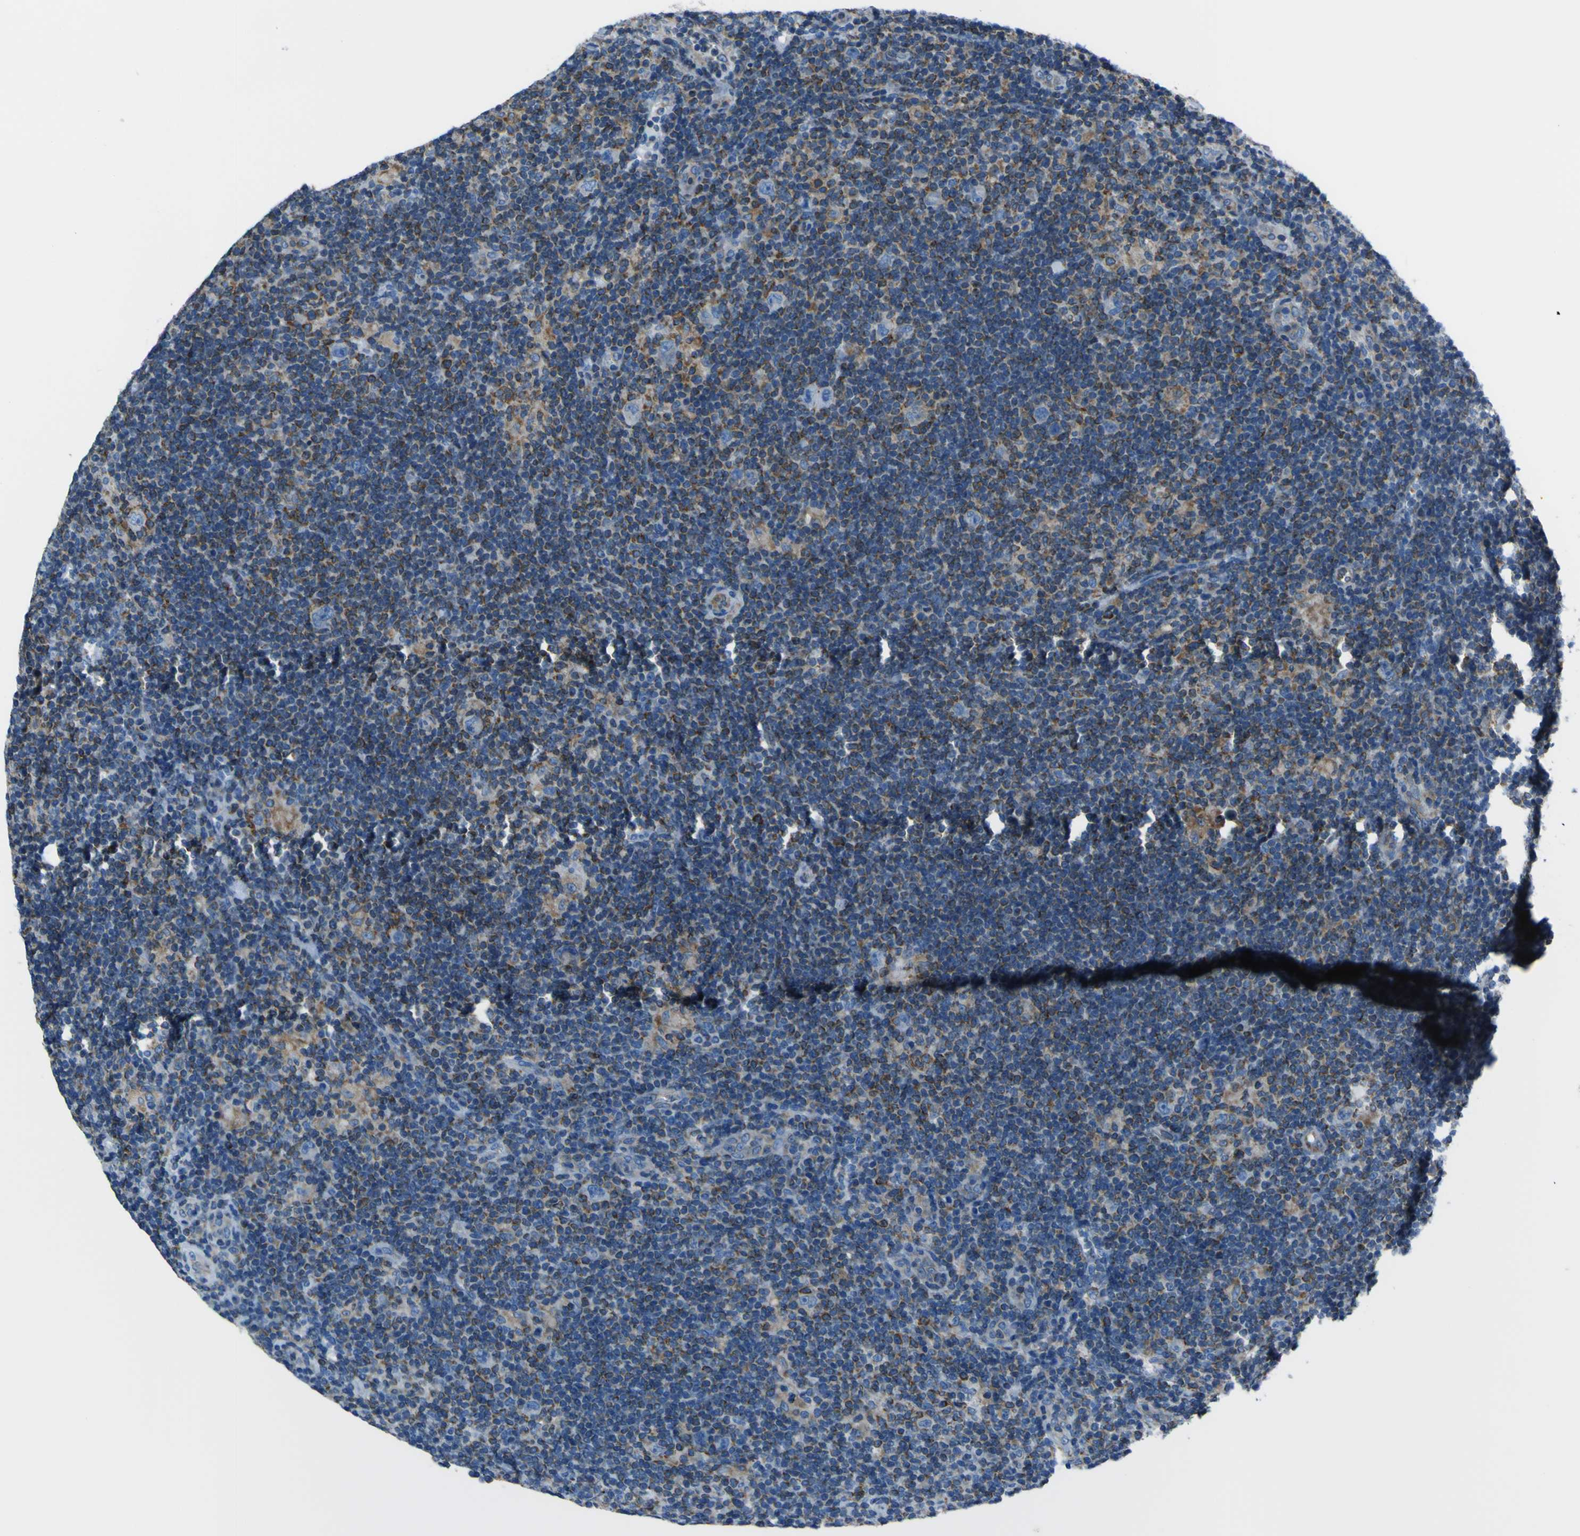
{"staining": {"intensity": "negative", "quantity": "none", "location": "none"}, "tissue": "lymphoma", "cell_type": "Tumor cells", "image_type": "cancer", "snomed": [{"axis": "morphology", "description": "Hodgkin's disease, NOS"}, {"axis": "topography", "description": "Lymph node"}], "caption": "IHC of human Hodgkin's disease exhibits no positivity in tumor cells.", "gene": "STIM1", "patient": {"sex": "female", "age": 57}}